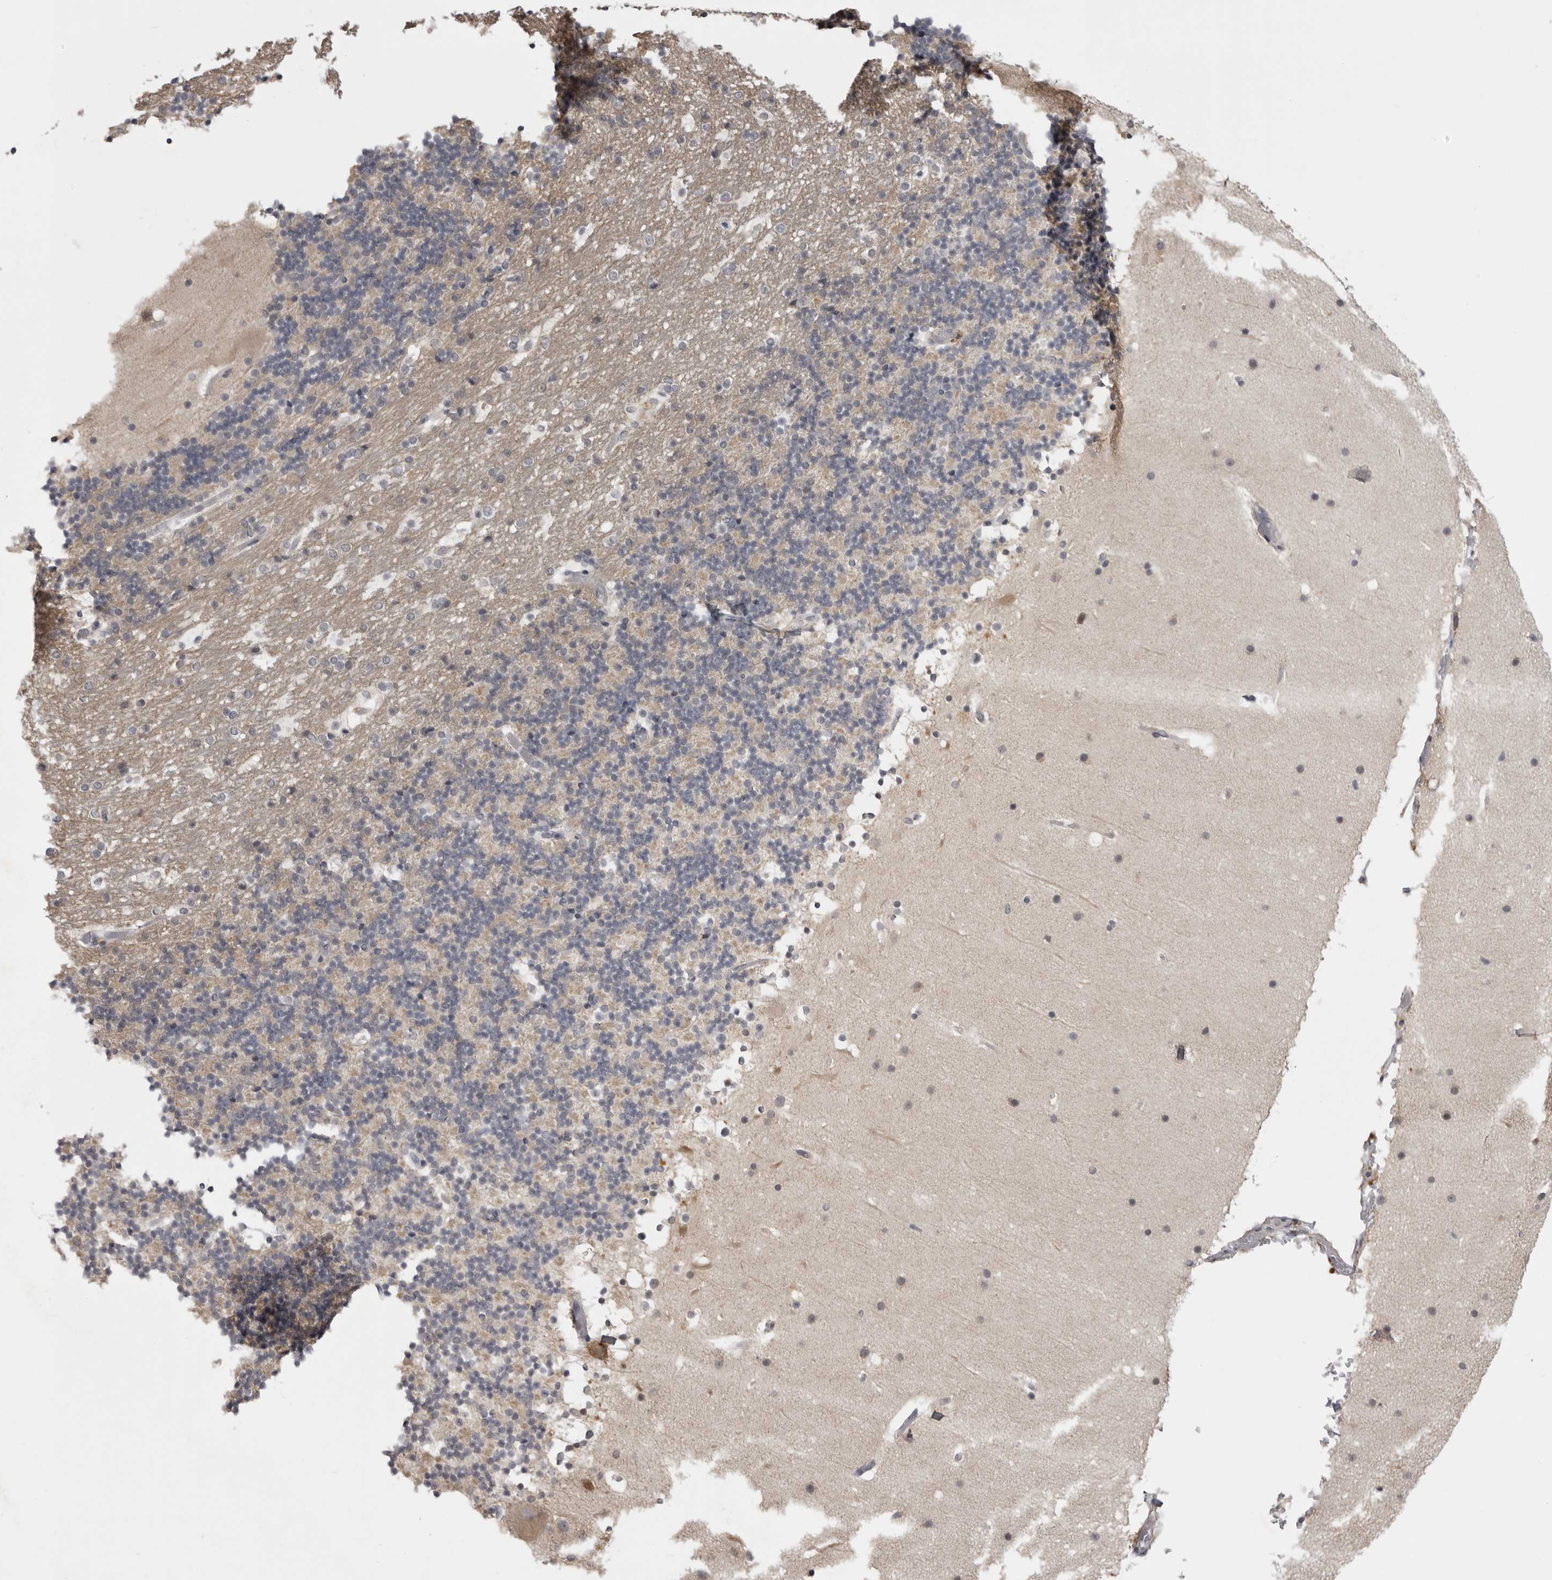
{"staining": {"intensity": "negative", "quantity": "none", "location": "none"}, "tissue": "cerebellum", "cell_type": "Cells in granular layer", "image_type": "normal", "snomed": [{"axis": "morphology", "description": "Normal tissue, NOS"}, {"axis": "topography", "description": "Cerebellum"}], "caption": "High magnification brightfield microscopy of normal cerebellum stained with DAB (brown) and counterstained with hematoxylin (blue): cells in granular layer show no significant positivity.", "gene": "EPHA10", "patient": {"sex": "male", "age": 57}}